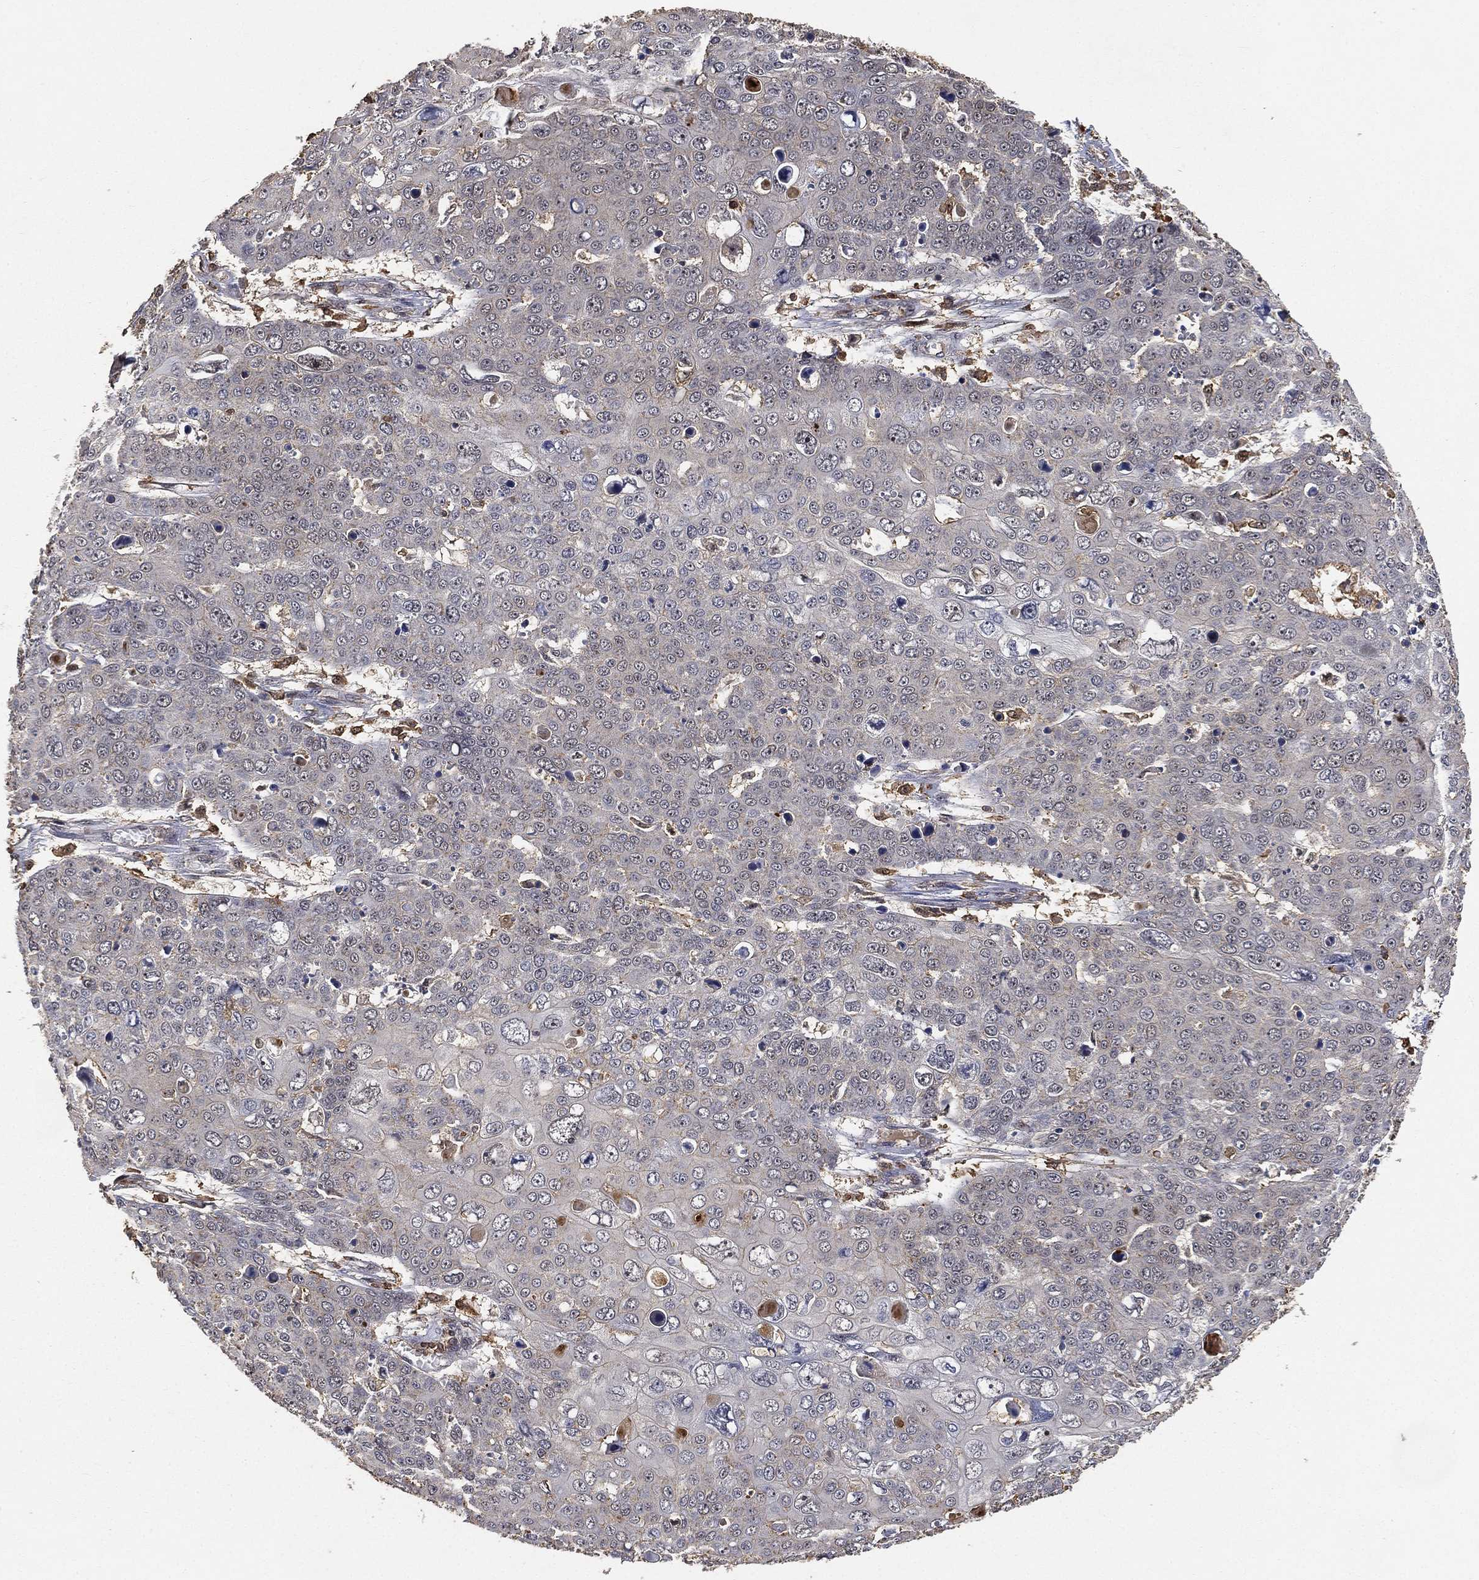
{"staining": {"intensity": "negative", "quantity": "none", "location": "none"}, "tissue": "skin cancer", "cell_type": "Tumor cells", "image_type": "cancer", "snomed": [{"axis": "morphology", "description": "Squamous cell carcinoma, NOS"}, {"axis": "topography", "description": "Skin"}], "caption": "This is an immunohistochemistry micrograph of human skin cancer. There is no staining in tumor cells.", "gene": "CRYL1", "patient": {"sex": "male", "age": 71}}